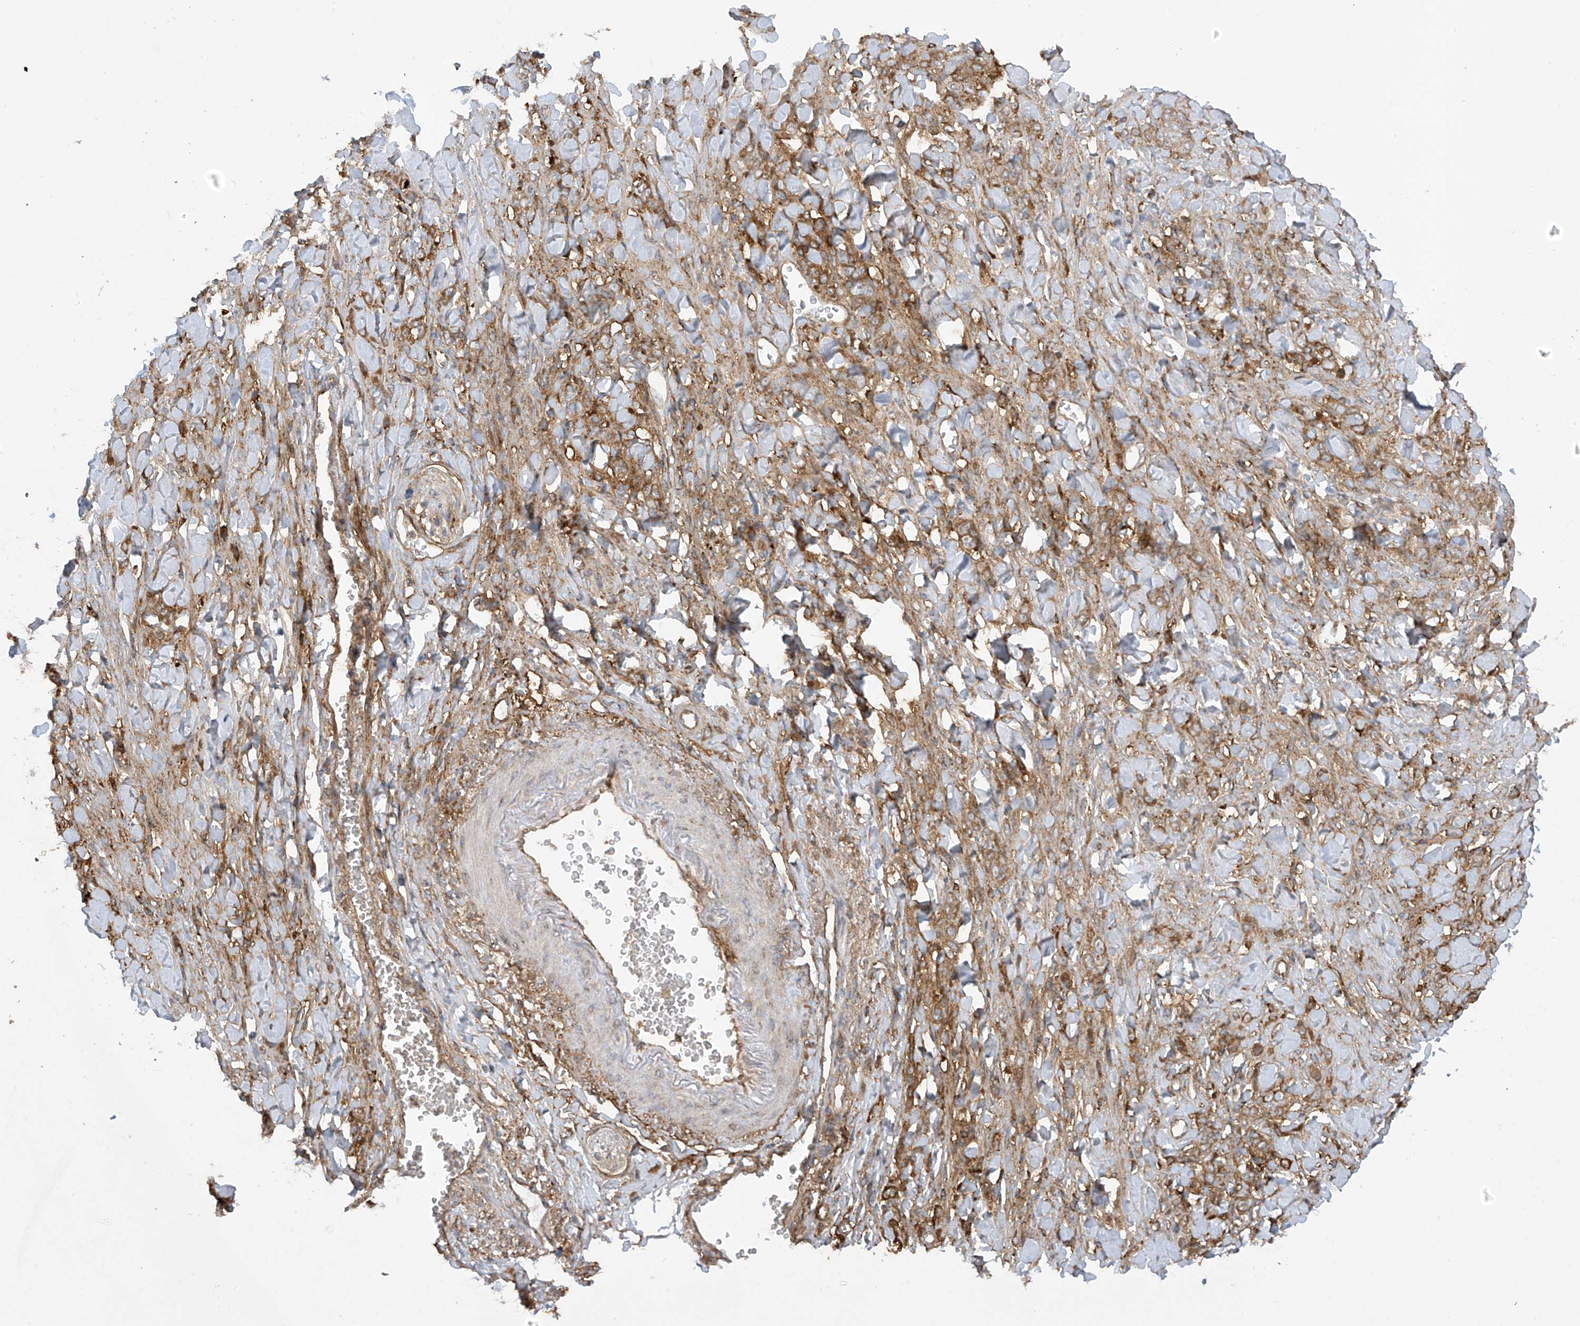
{"staining": {"intensity": "moderate", "quantity": ">75%", "location": "cytoplasmic/membranous"}, "tissue": "stomach cancer", "cell_type": "Tumor cells", "image_type": "cancer", "snomed": [{"axis": "morphology", "description": "Normal tissue, NOS"}, {"axis": "morphology", "description": "Adenocarcinoma, NOS"}, {"axis": "topography", "description": "Stomach"}], "caption": "Immunohistochemistry image of neoplastic tissue: stomach cancer stained using immunohistochemistry displays medium levels of moderate protein expression localized specifically in the cytoplasmic/membranous of tumor cells, appearing as a cytoplasmic/membranous brown color.", "gene": "REPS1", "patient": {"sex": "male", "age": 82}}